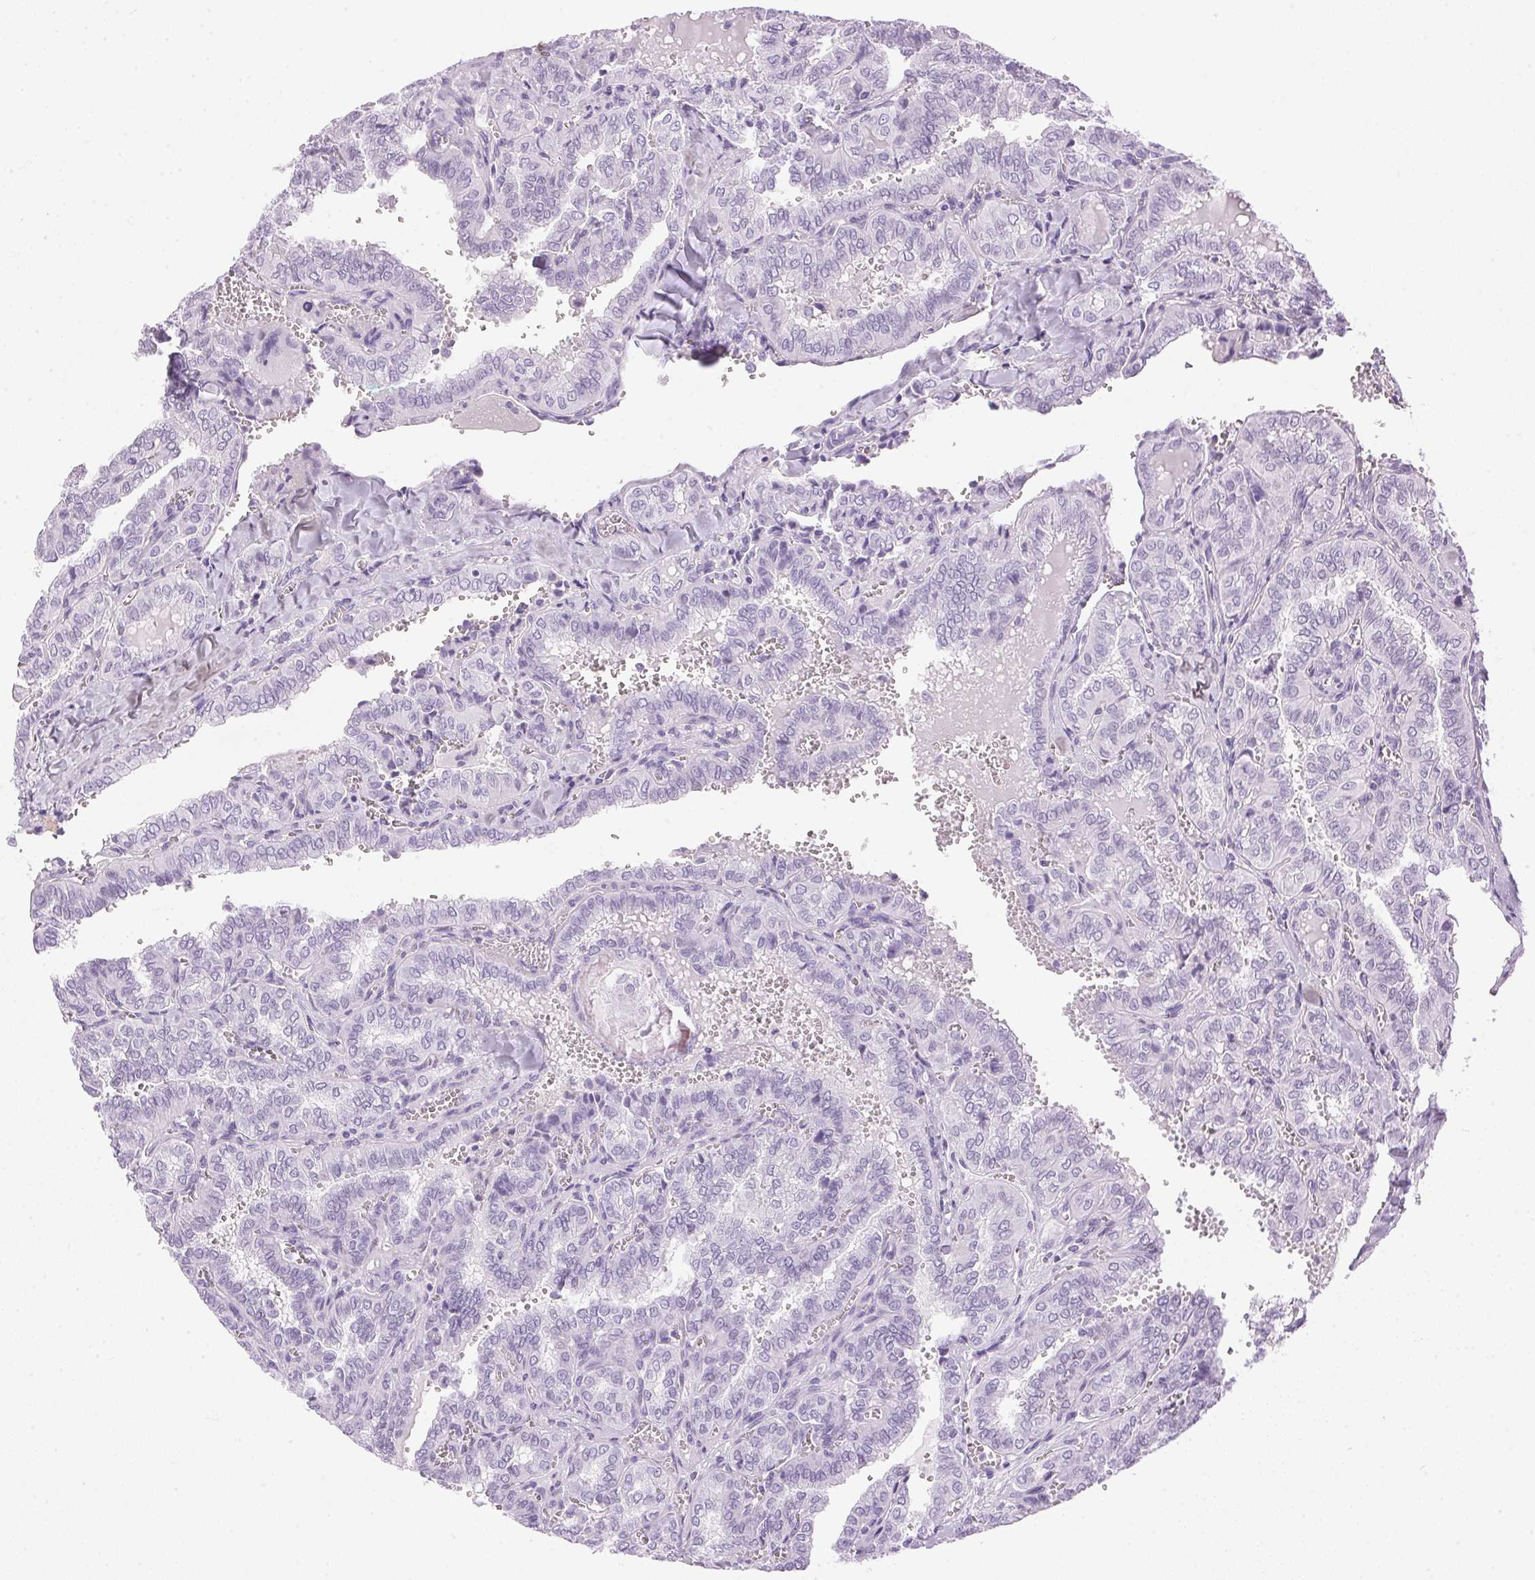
{"staining": {"intensity": "negative", "quantity": "none", "location": "none"}, "tissue": "thyroid cancer", "cell_type": "Tumor cells", "image_type": "cancer", "snomed": [{"axis": "morphology", "description": "Papillary adenocarcinoma, NOS"}, {"axis": "topography", "description": "Thyroid gland"}], "caption": "IHC micrograph of human thyroid cancer stained for a protein (brown), which demonstrates no positivity in tumor cells.", "gene": "SP7", "patient": {"sex": "female", "age": 41}}